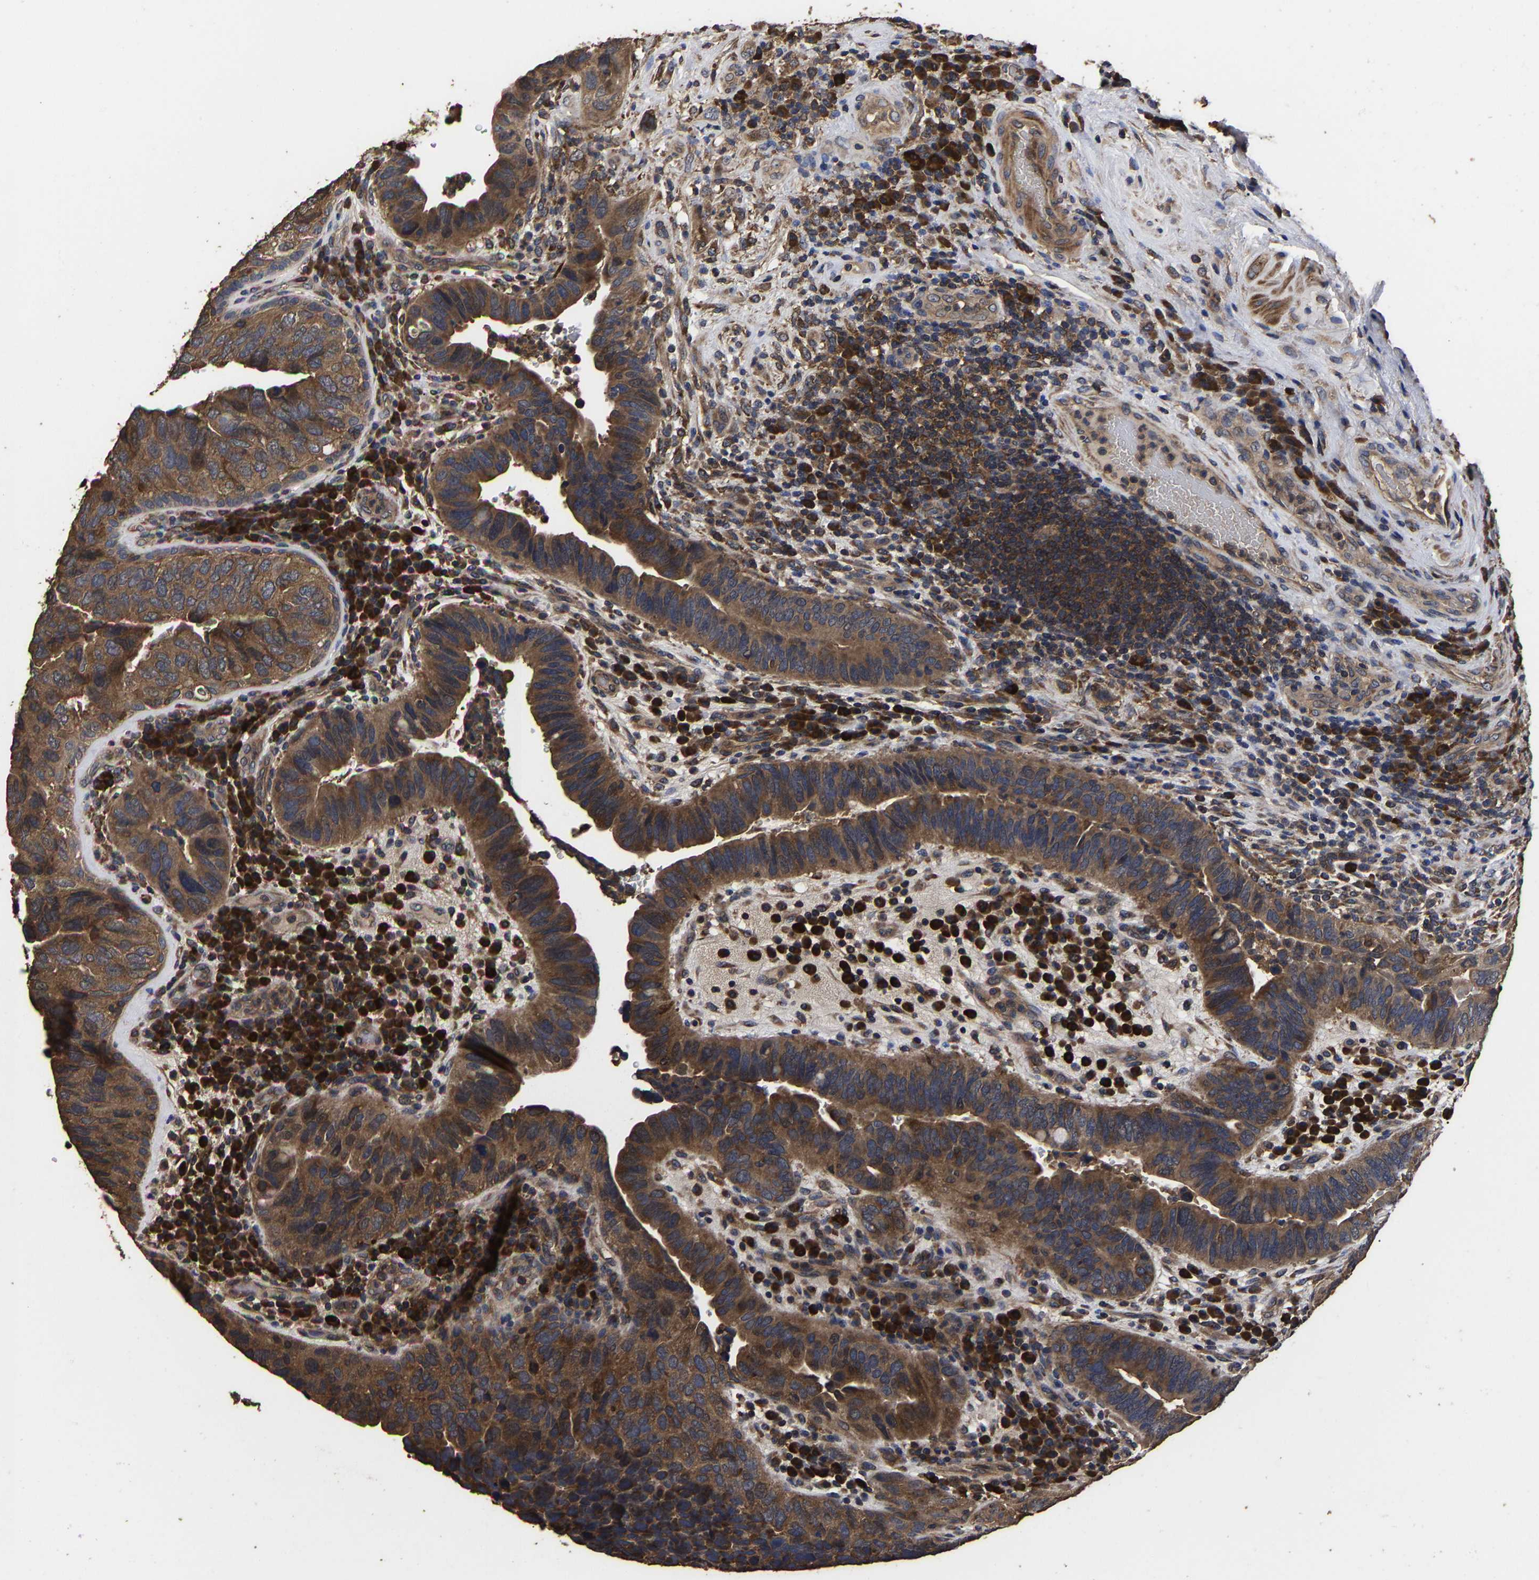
{"staining": {"intensity": "strong", "quantity": ">75%", "location": "cytoplasmic/membranous"}, "tissue": "urothelial cancer", "cell_type": "Tumor cells", "image_type": "cancer", "snomed": [{"axis": "morphology", "description": "Urothelial carcinoma, High grade"}, {"axis": "topography", "description": "Urinary bladder"}], "caption": "The histopathology image exhibits staining of urothelial cancer, revealing strong cytoplasmic/membranous protein positivity (brown color) within tumor cells.", "gene": "ITCH", "patient": {"sex": "female", "age": 82}}